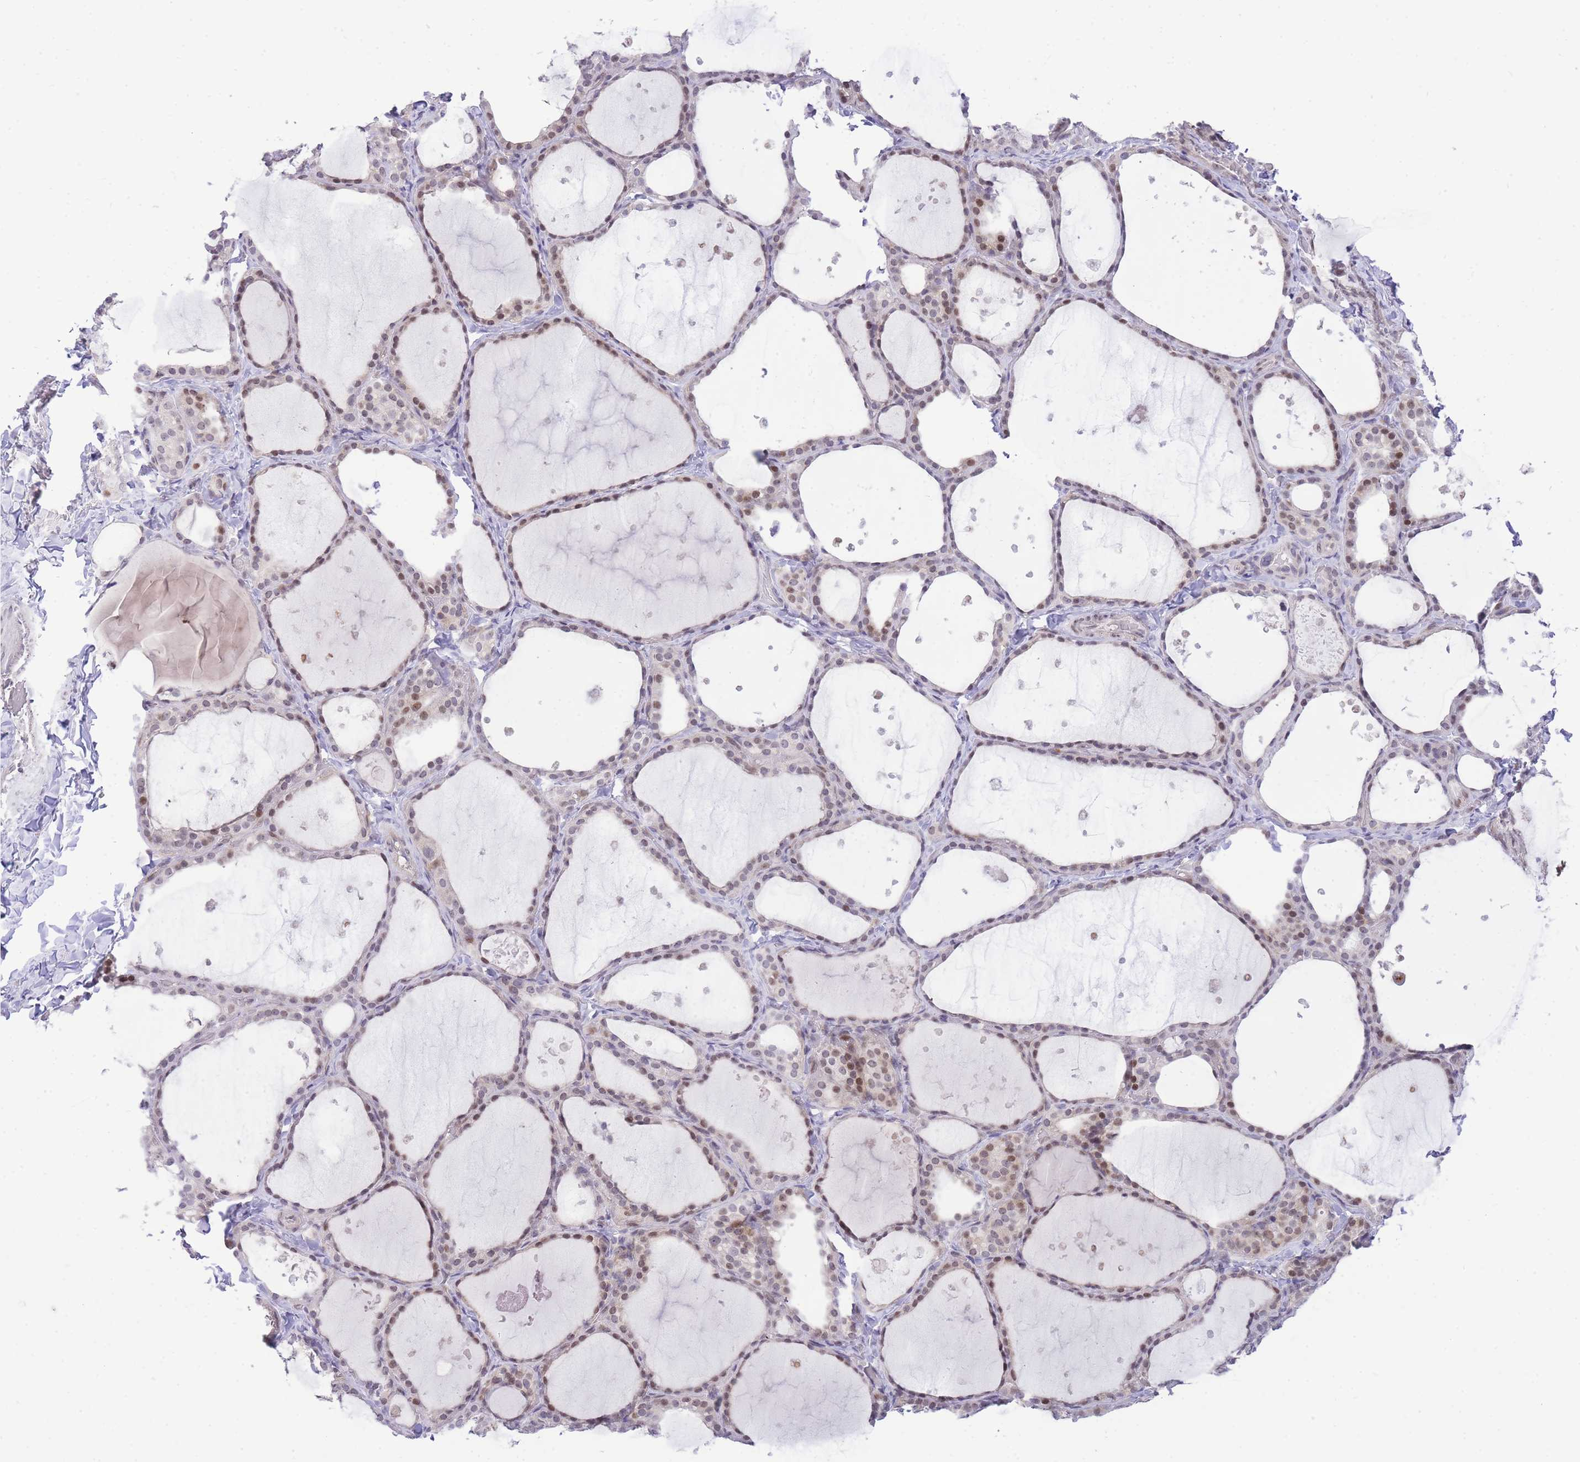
{"staining": {"intensity": "moderate", "quantity": "25%-75%", "location": "nuclear"}, "tissue": "thyroid gland", "cell_type": "Glandular cells", "image_type": "normal", "snomed": [{"axis": "morphology", "description": "Normal tissue, NOS"}, {"axis": "topography", "description": "Thyroid gland"}], "caption": "Human thyroid gland stained with a brown dye exhibits moderate nuclear positive positivity in approximately 25%-75% of glandular cells.", "gene": "STK39", "patient": {"sex": "female", "age": 44}}